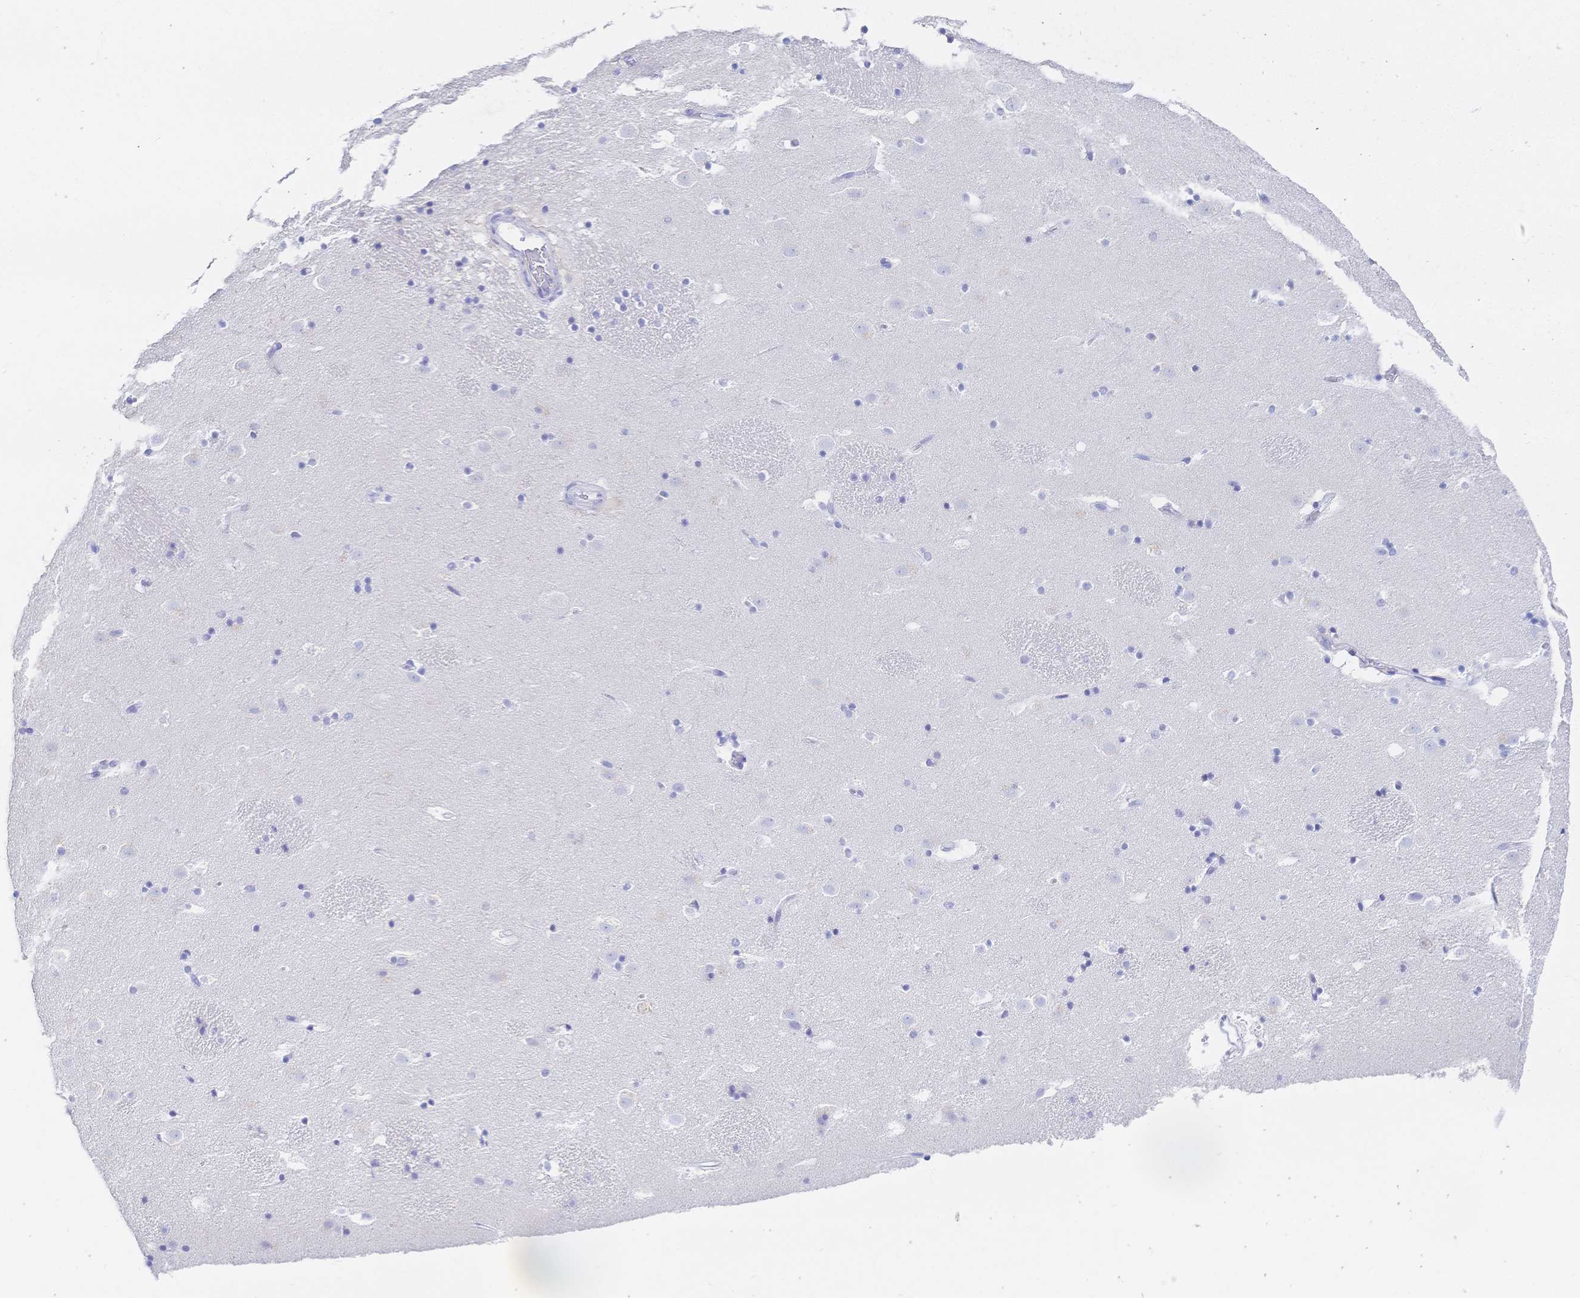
{"staining": {"intensity": "negative", "quantity": "none", "location": "none"}, "tissue": "caudate", "cell_type": "Glial cells", "image_type": "normal", "snomed": [{"axis": "morphology", "description": "Normal tissue, NOS"}, {"axis": "topography", "description": "Lateral ventricle wall"}], "caption": "High power microscopy photomicrograph of an IHC image of normal caudate, revealing no significant positivity in glial cells. (DAB immunohistochemistry (IHC), high magnification).", "gene": "RRM1", "patient": {"sex": "male", "age": 37}}